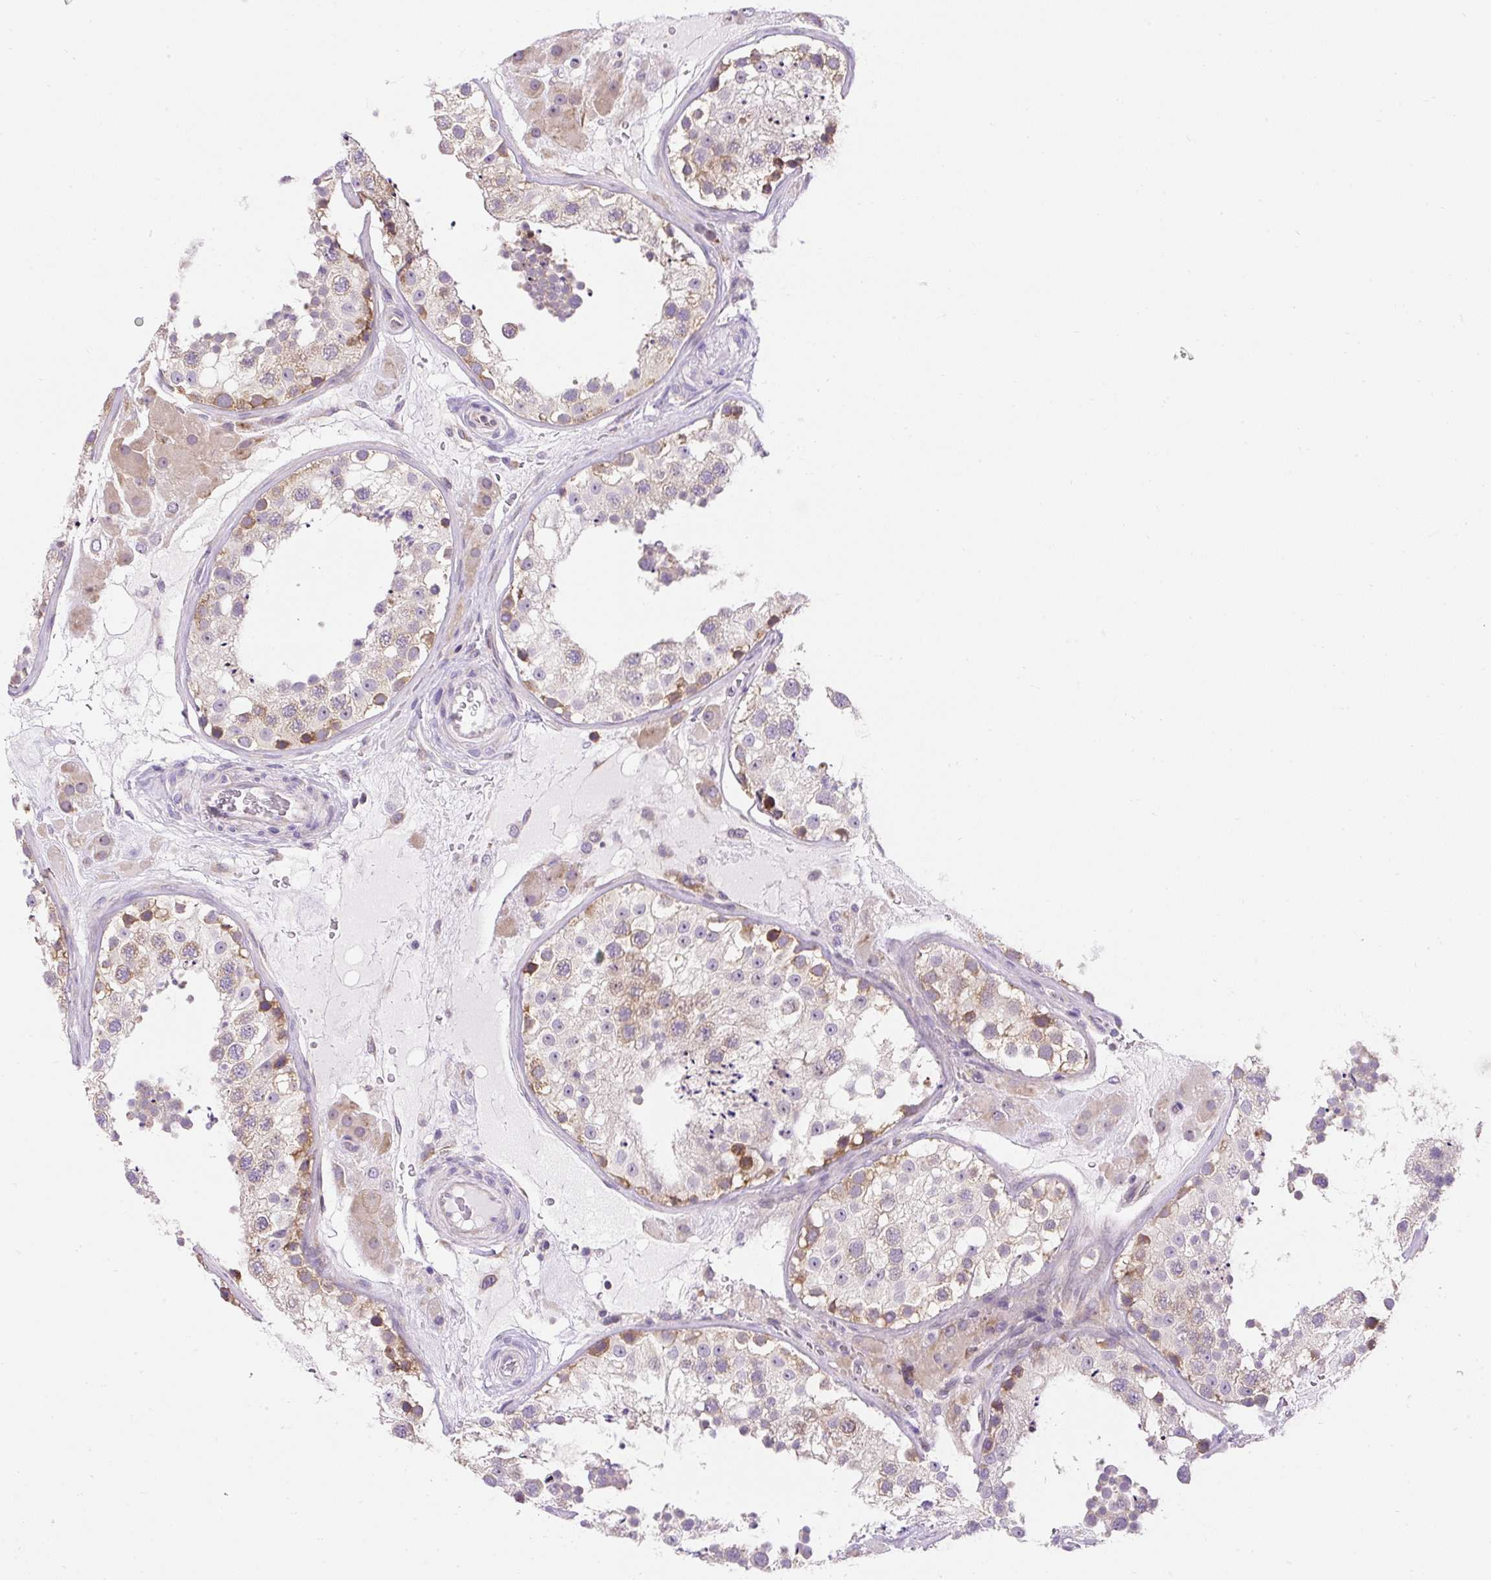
{"staining": {"intensity": "strong", "quantity": "<25%", "location": "cytoplasmic/membranous"}, "tissue": "testis", "cell_type": "Cells in seminiferous ducts", "image_type": "normal", "snomed": [{"axis": "morphology", "description": "Normal tissue, NOS"}, {"axis": "topography", "description": "Testis"}], "caption": "This photomicrograph demonstrates immunohistochemistry staining of normal testis, with medium strong cytoplasmic/membranous positivity in approximately <25% of cells in seminiferous ducts.", "gene": "GPR45", "patient": {"sex": "male", "age": 26}}